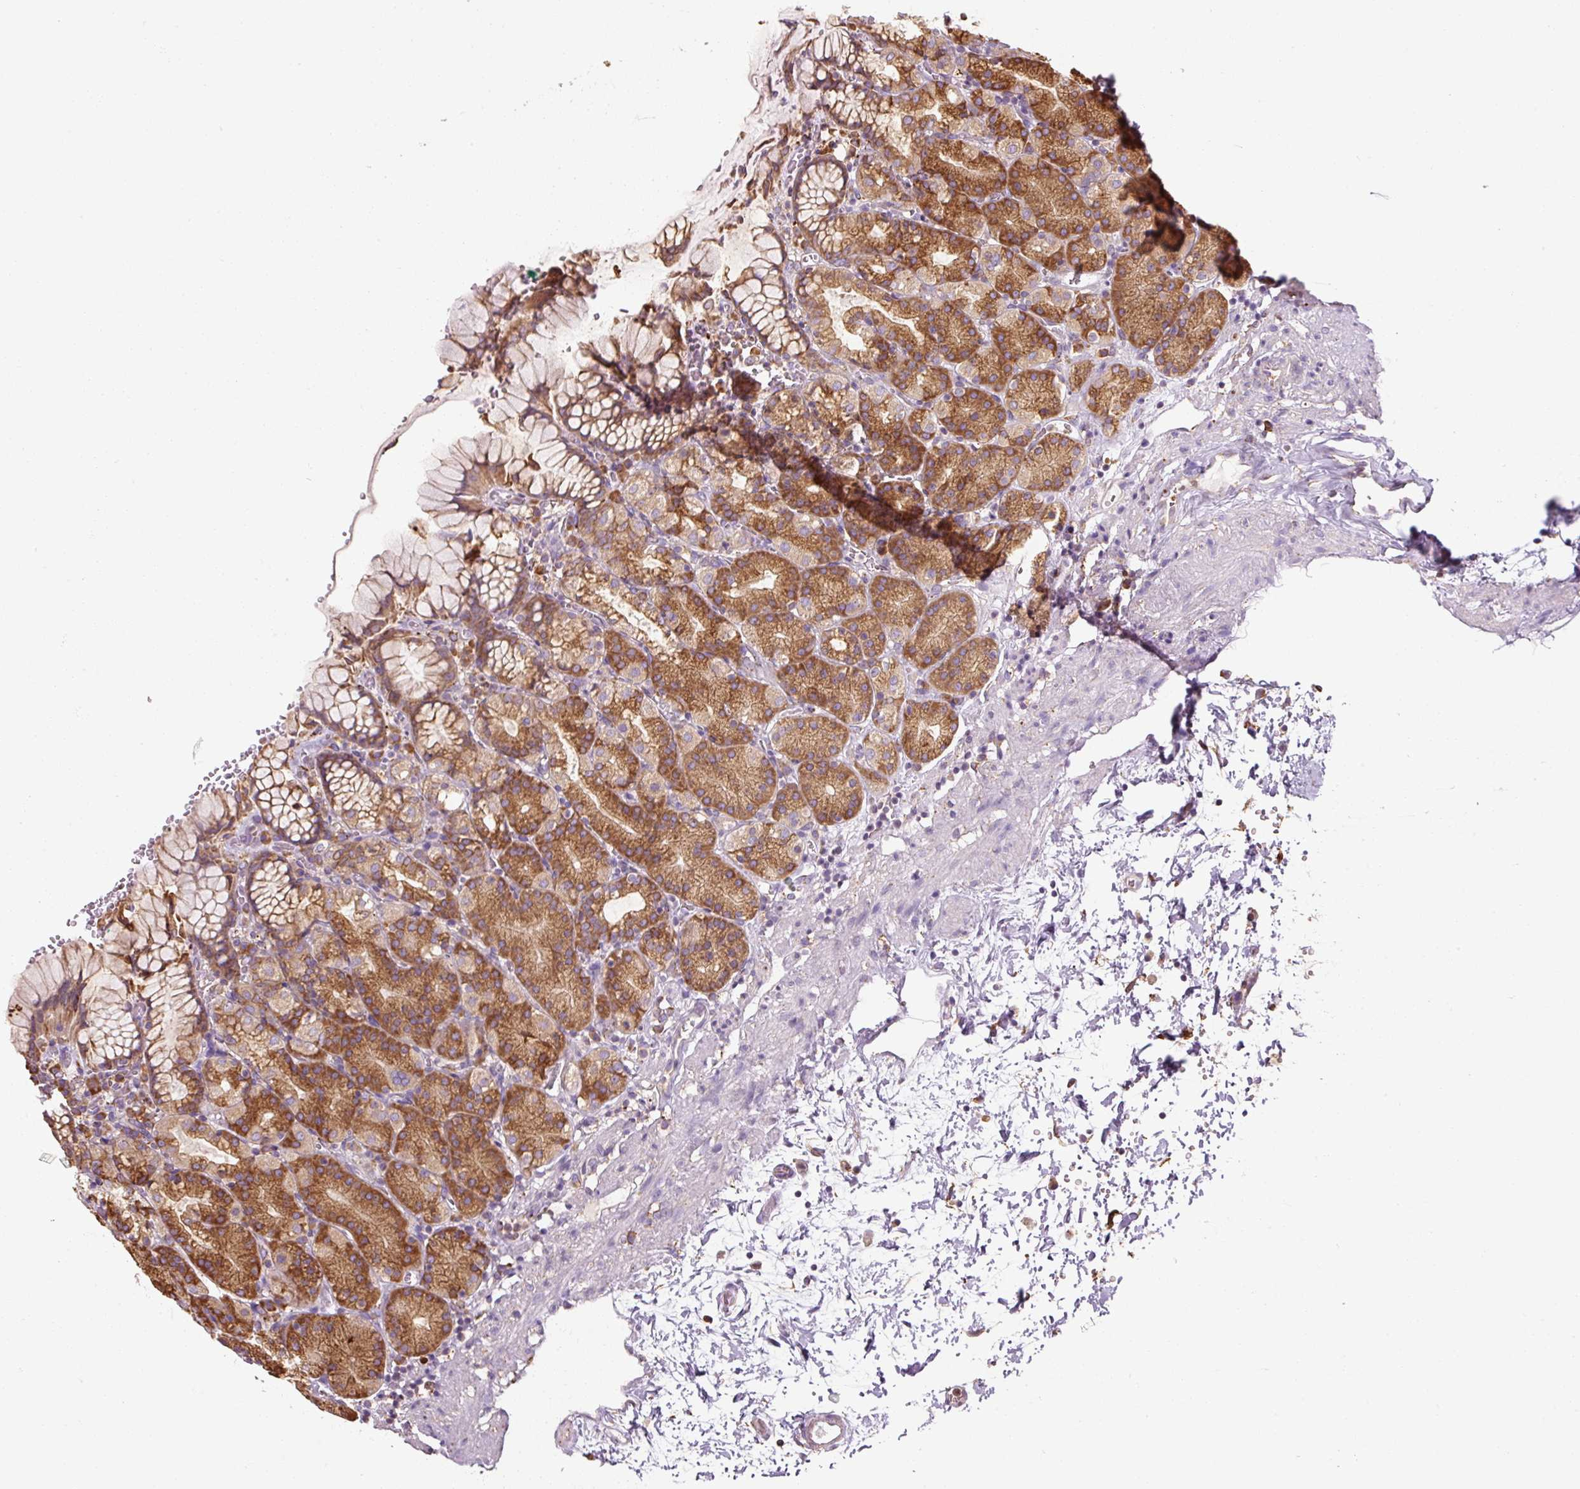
{"staining": {"intensity": "moderate", "quantity": "25%-75%", "location": "cytoplasmic/membranous"}, "tissue": "stomach", "cell_type": "Glandular cells", "image_type": "normal", "snomed": [{"axis": "morphology", "description": "Normal tissue, NOS"}, {"axis": "topography", "description": "Stomach, upper"}], "caption": "The image shows immunohistochemical staining of unremarkable stomach. There is moderate cytoplasmic/membranous expression is identified in about 25%-75% of glandular cells.", "gene": "PRKCSH", "patient": {"sex": "female", "age": 81}}